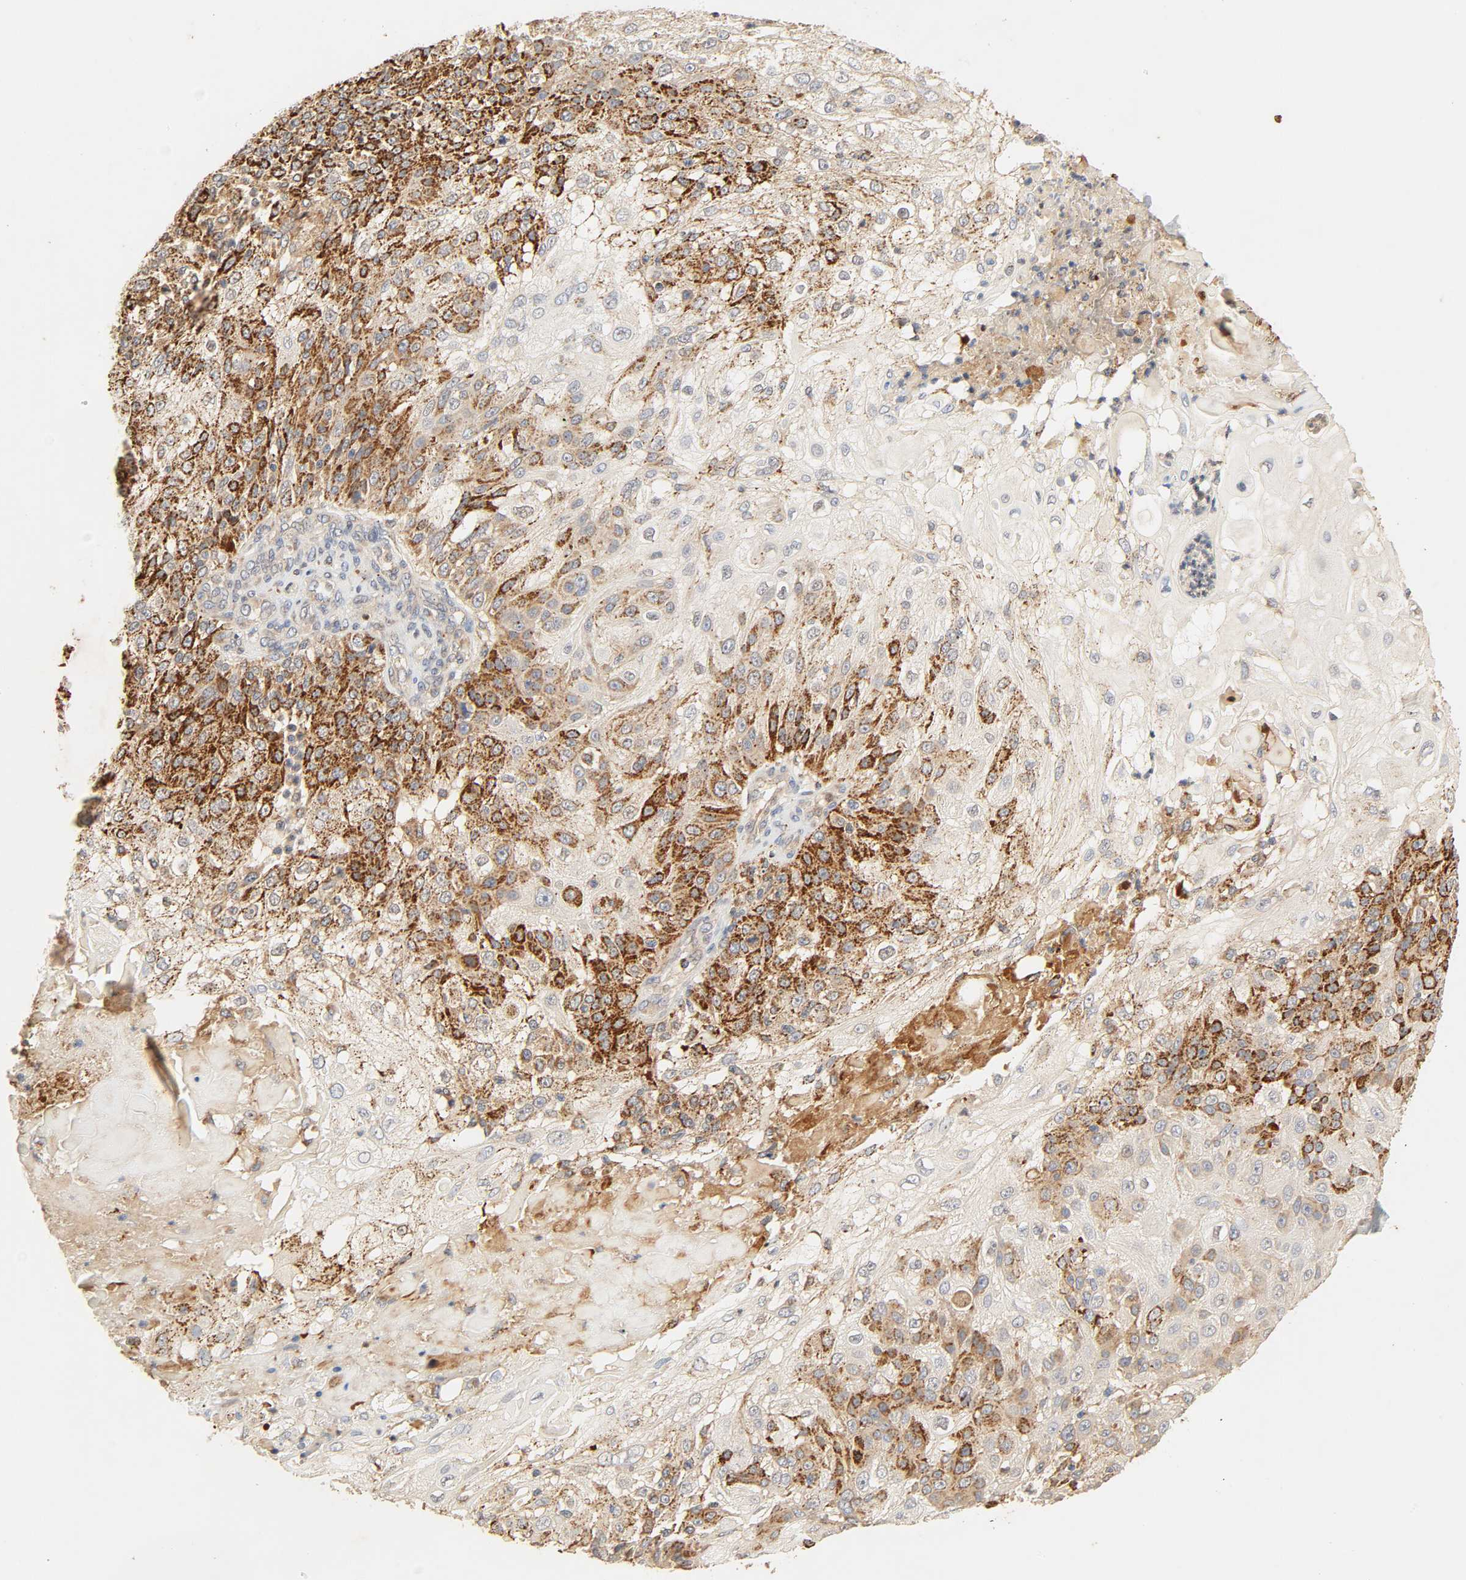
{"staining": {"intensity": "strong", "quantity": ">75%", "location": "cytoplasmic/membranous"}, "tissue": "skin cancer", "cell_type": "Tumor cells", "image_type": "cancer", "snomed": [{"axis": "morphology", "description": "Normal tissue, NOS"}, {"axis": "morphology", "description": "Squamous cell carcinoma, NOS"}, {"axis": "topography", "description": "Skin"}], "caption": "Protein staining of skin squamous cell carcinoma tissue demonstrates strong cytoplasmic/membranous positivity in approximately >75% of tumor cells. (DAB = brown stain, brightfield microscopy at high magnification).", "gene": "MAPK6", "patient": {"sex": "female", "age": 83}}